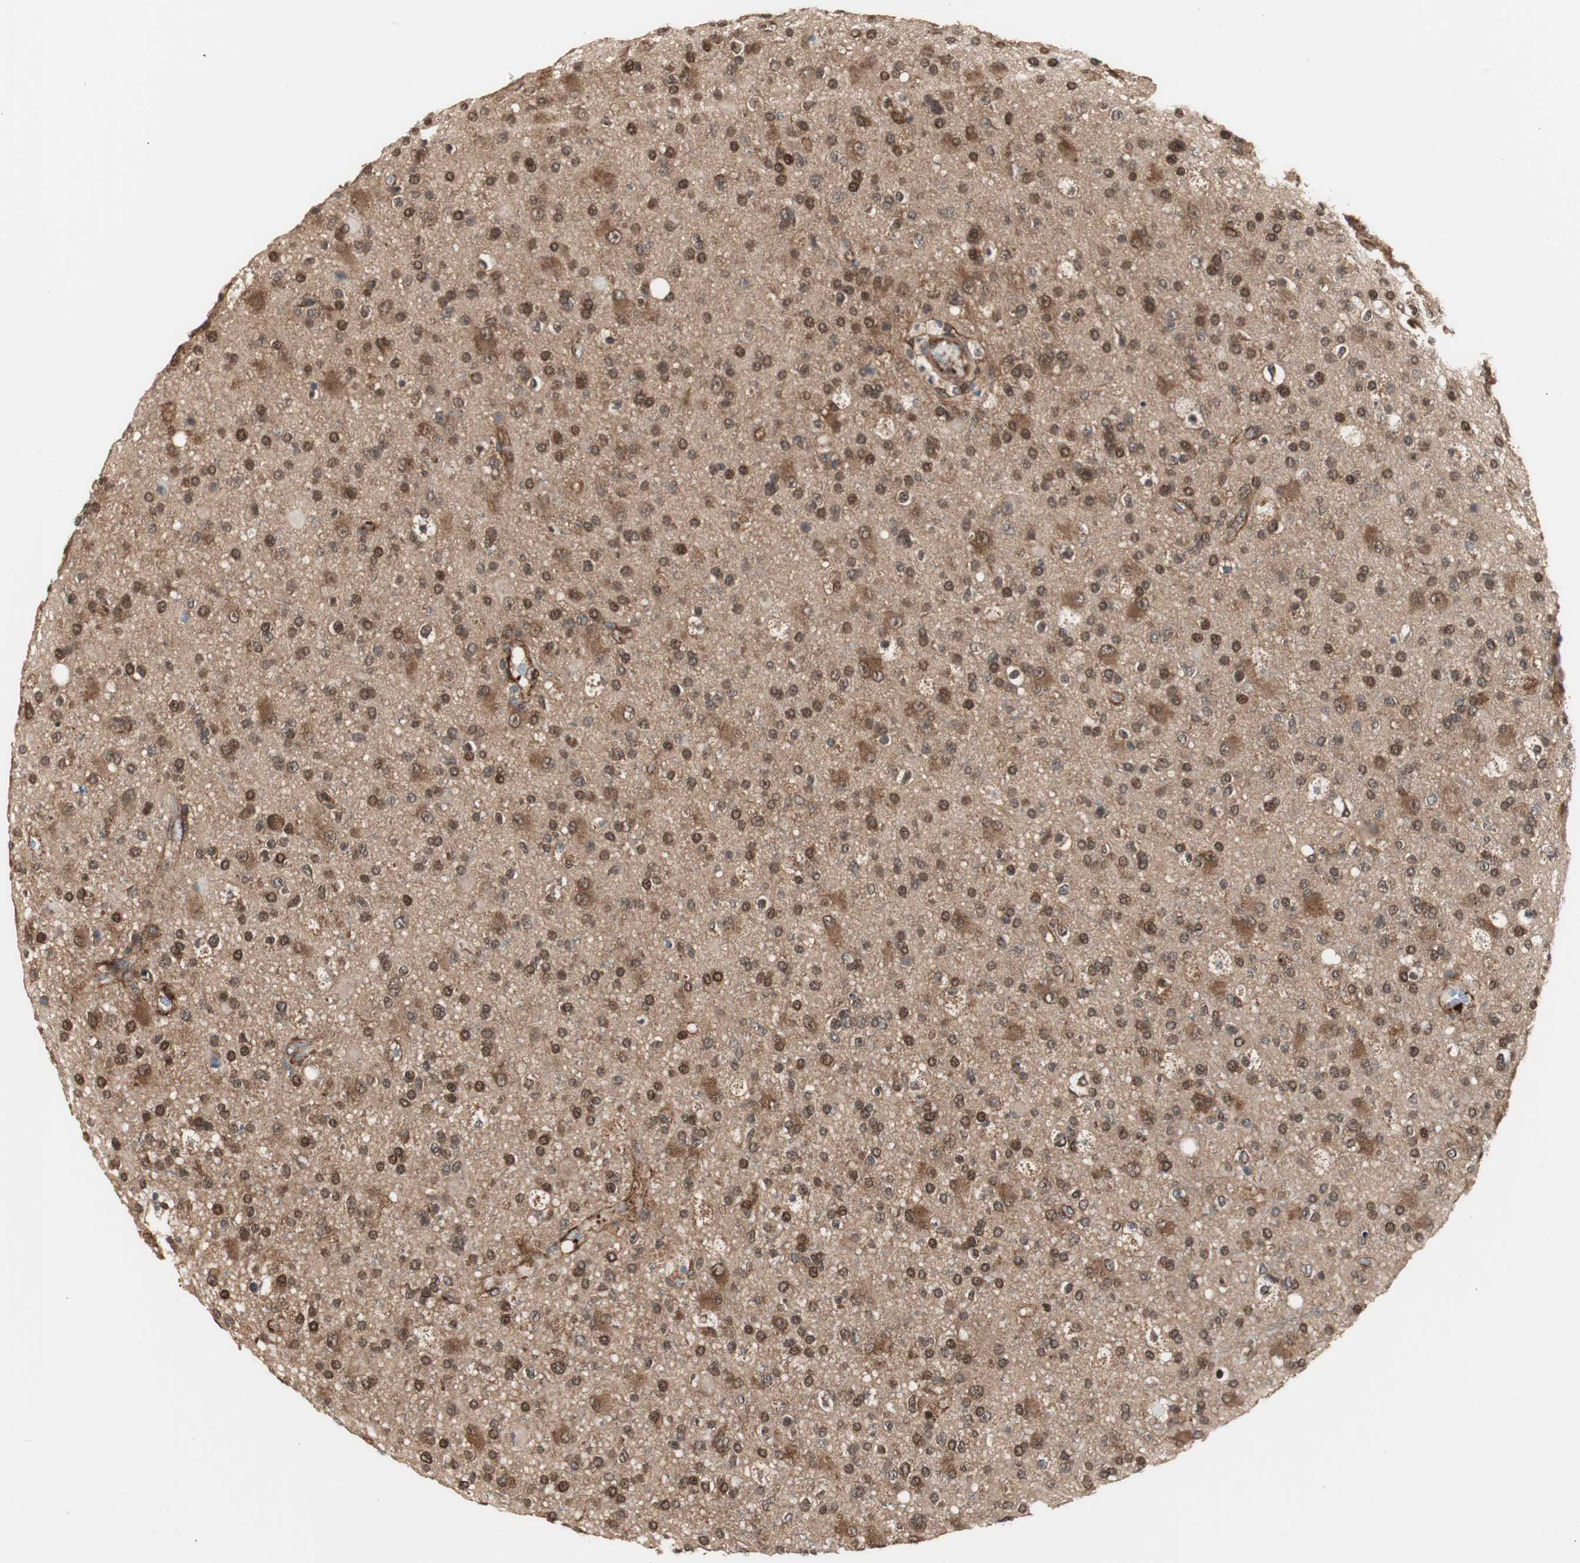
{"staining": {"intensity": "moderate", "quantity": ">75%", "location": "cytoplasmic/membranous"}, "tissue": "glioma", "cell_type": "Tumor cells", "image_type": "cancer", "snomed": [{"axis": "morphology", "description": "Glioma, malignant, High grade"}, {"axis": "topography", "description": "Brain"}], "caption": "About >75% of tumor cells in glioma exhibit moderate cytoplasmic/membranous protein staining as visualized by brown immunohistochemical staining.", "gene": "PTPN11", "patient": {"sex": "male", "age": 33}}